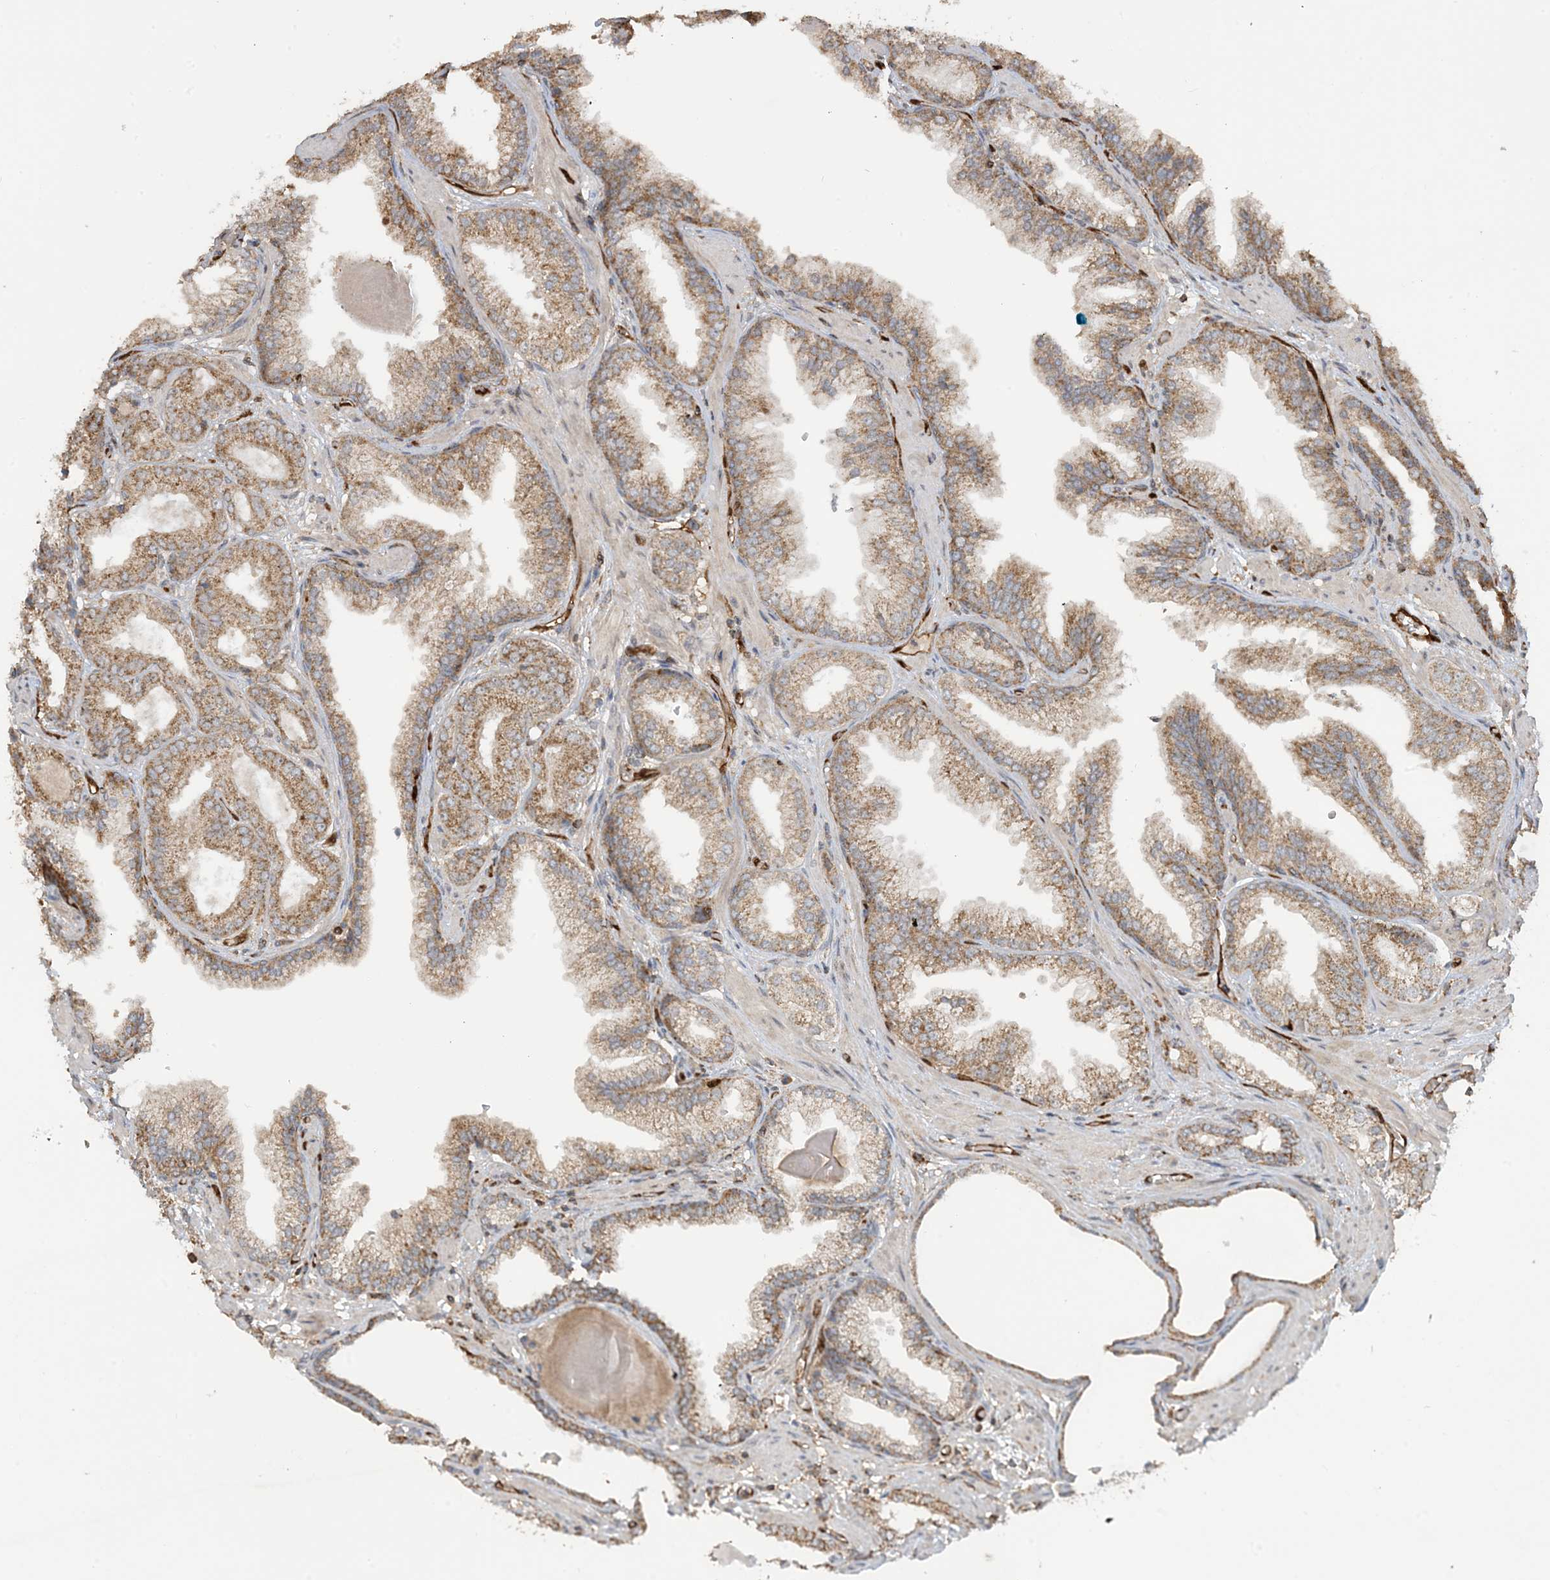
{"staining": {"intensity": "moderate", "quantity": ">75%", "location": "cytoplasmic/membranous"}, "tissue": "prostate cancer", "cell_type": "Tumor cells", "image_type": "cancer", "snomed": [{"axis": "morphology", "description": "Adenocarcinoma, High grade"}, {"axis": "topography", "description": "Prostate"}], "caption": "IHC of human prostate cancer (high-grade adenocarcinoma) shows medium levels of moderate cytoplasmic/membranous staining in about >75% of tumor cells. (DAB (3,3'-diaminobenzidine) = brown stain, brightfield microscopy at high magnification).", "gene": "PPM1F", "patient": {"sex": "male", "age": 71}}